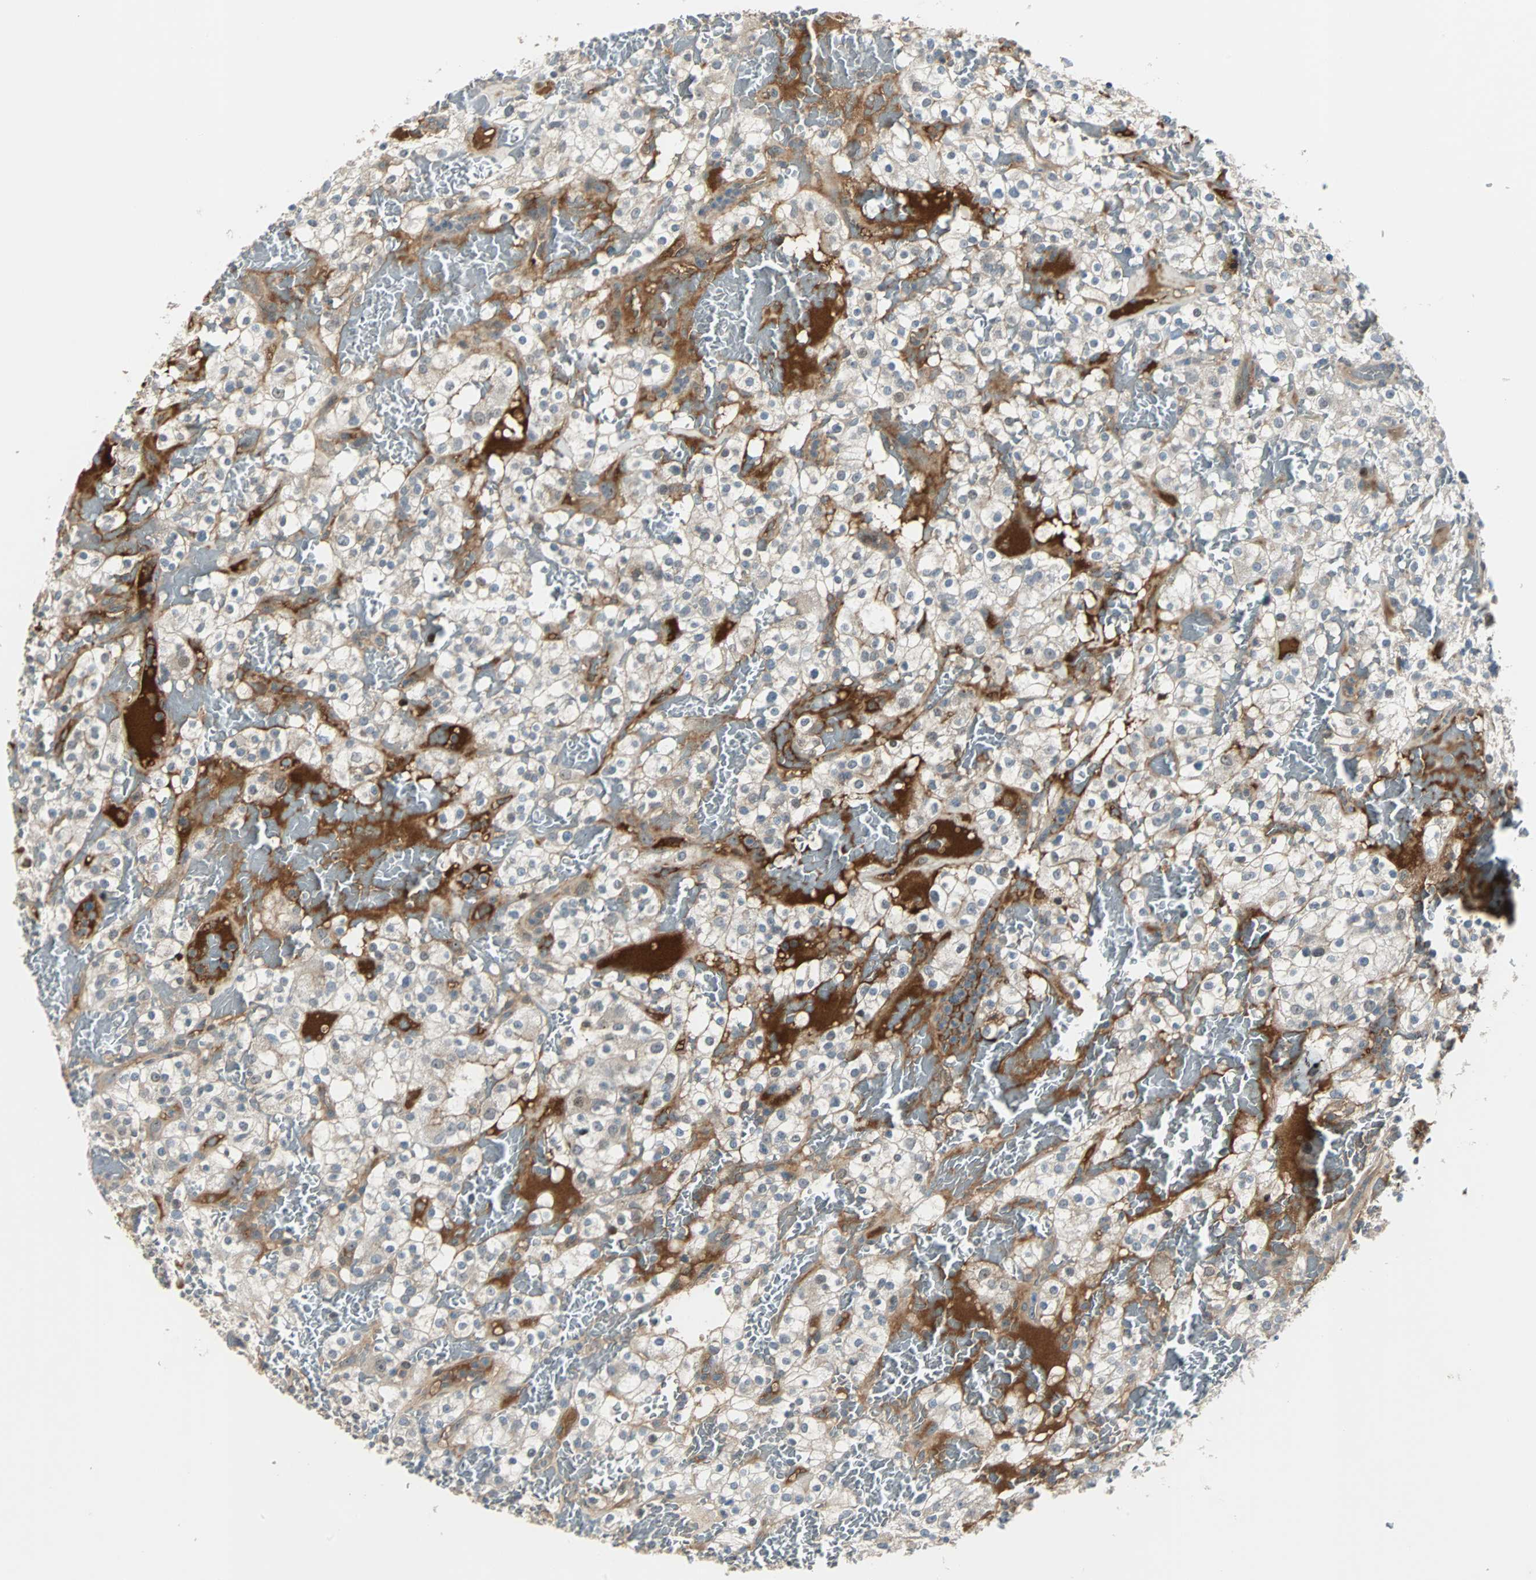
{"staining": {"intensity": "weak", "quantity": "25%-75%", "location": "cytoplasmic/membranous"}, "tissue": "renal cancer", "cell_type": "Tumor cells", "image_type": "cancer", "snomed": [{"axis": "morphology", "description": "Normal tissue, NOS"}, {"axis": "morphology", "description": "Adenocarcinoma, NOS"}, {"axis": "topography", "description": "Kidney"}], "caption": "Renal cancer (adenocarcinoma) stained with a brown dye reveals weak cytoplasmic/membranous positive expression in approximately 25%-75% of tumor cells.", "gene": "FHL2", "patient": {"sex": "female", "age": 72}}